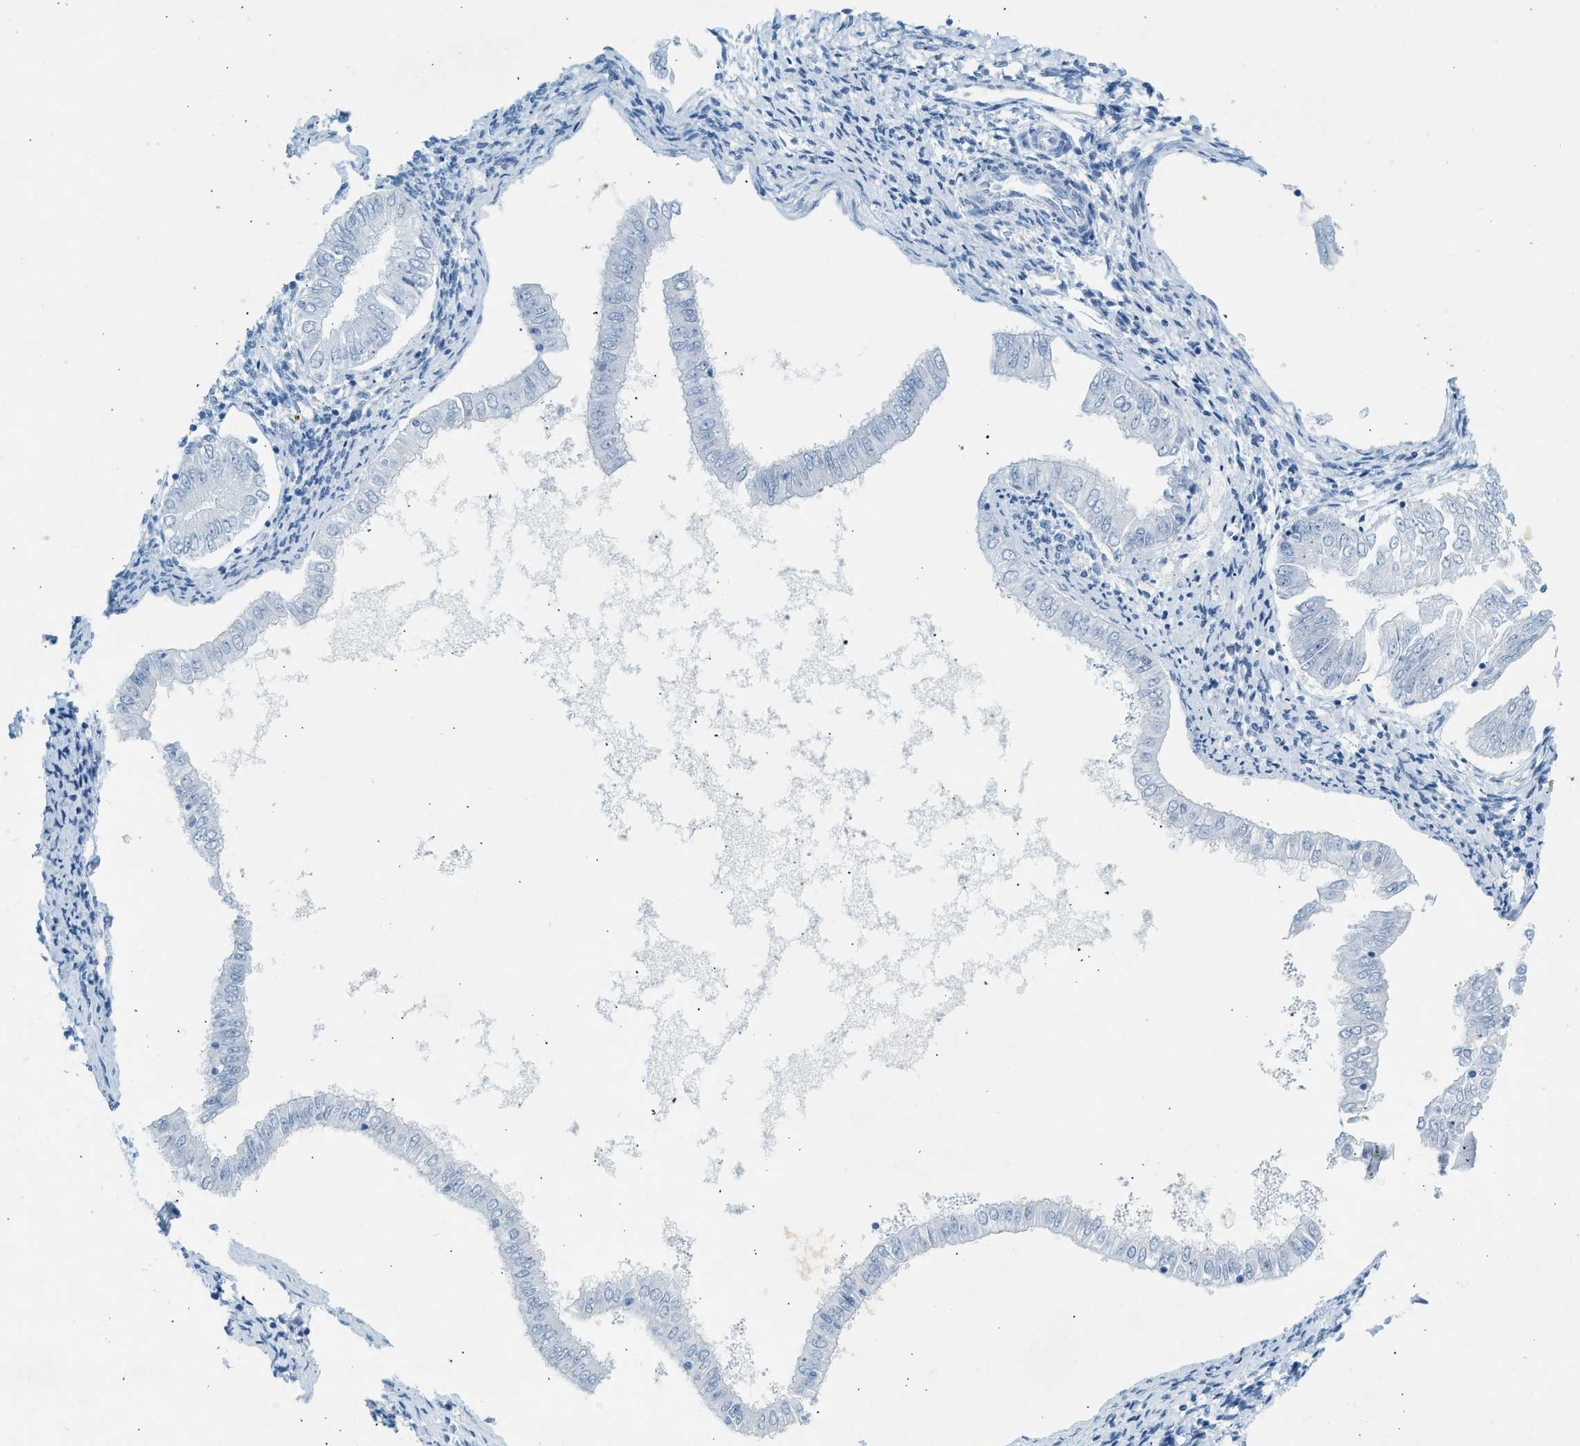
{"staining": {"intensity": "negative", "quantity": "none", "location": "none"}, "tissue": "endometrial cancer", "cell_type": "Tumor cells", "image_type": "cancer", "snomed": [{"axis": "morphology", "description": "Adenocarcinoma, NOS"}, {"axis": "topography", "description": "Endometrium"}], "caption": "There is no significant staining in tumor cells of endometrial cancer. The staining is performed using DAB (3,3'-diaminobenzidine) brown chromogen with nuclei counter-stained in using hematoxylin.", "gene": "HHATL", "patient": {"sex": "female", "age": 53}}